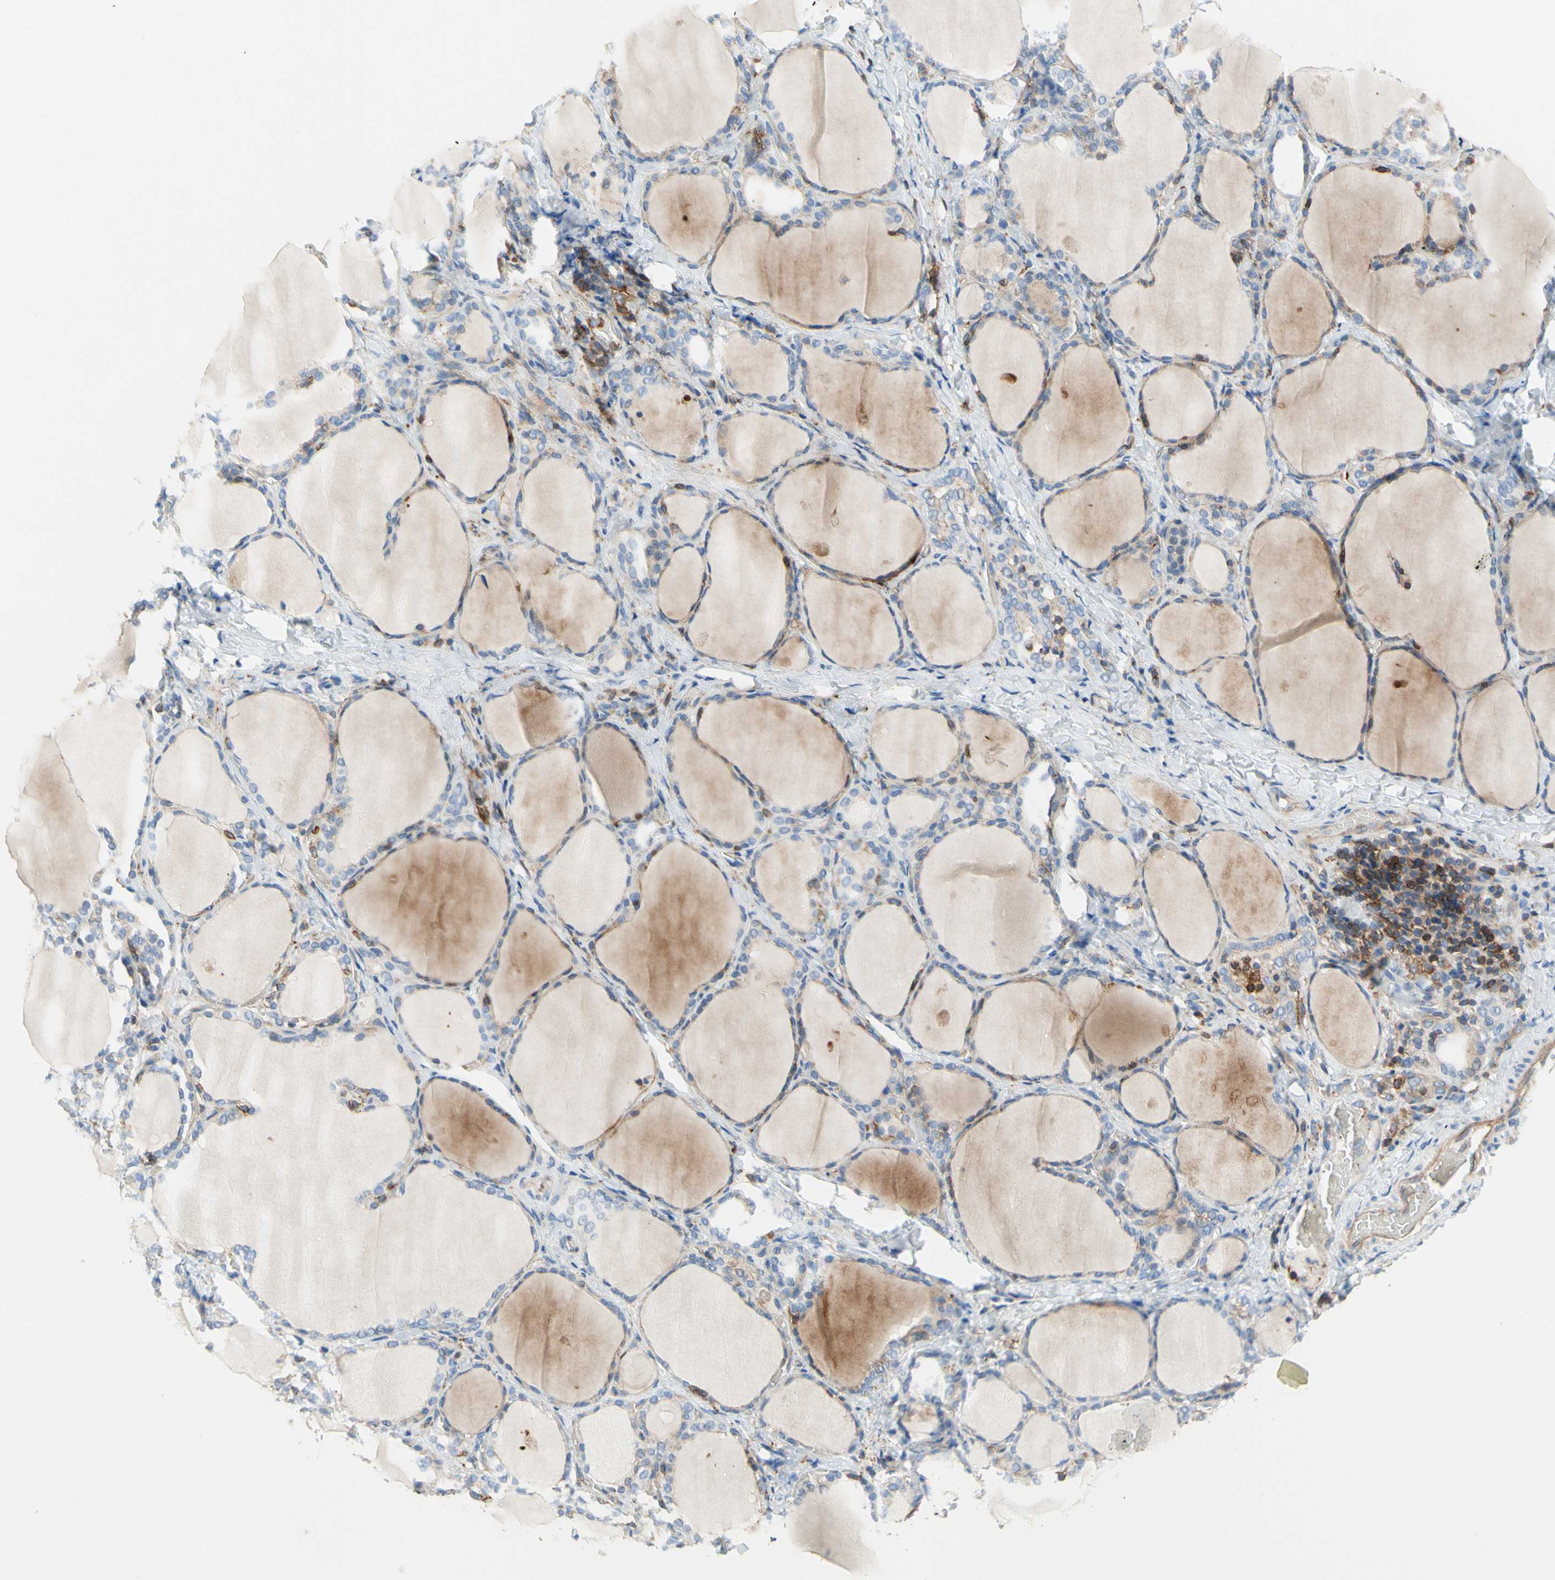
{"staining": {"intensity": "moderate", "quantity": "25%-75%", "location": "cytoplasmic/membranous"}, "tissue": "thyroid gland", "cell_type": "Glandular cells", "image_type": "normal", "snomed": [{"axis": "morphology", "description": "Normal tissue, NOS"}, {"axis": "morphology", "description": "Papillary adenocarcinoma, NOS"}, {"axis": "topography", "description": "Thyroid gland"}], "caption": "A photomicrograph showing moderate cytoplasmic/membranous positivity in about 25%-75% of glandular cells in normal thyroid gland, as visualized by brown immunohistochemical staining.", "gene": "SEMA4C", "patient": {"sex": "female", "age": 30}}